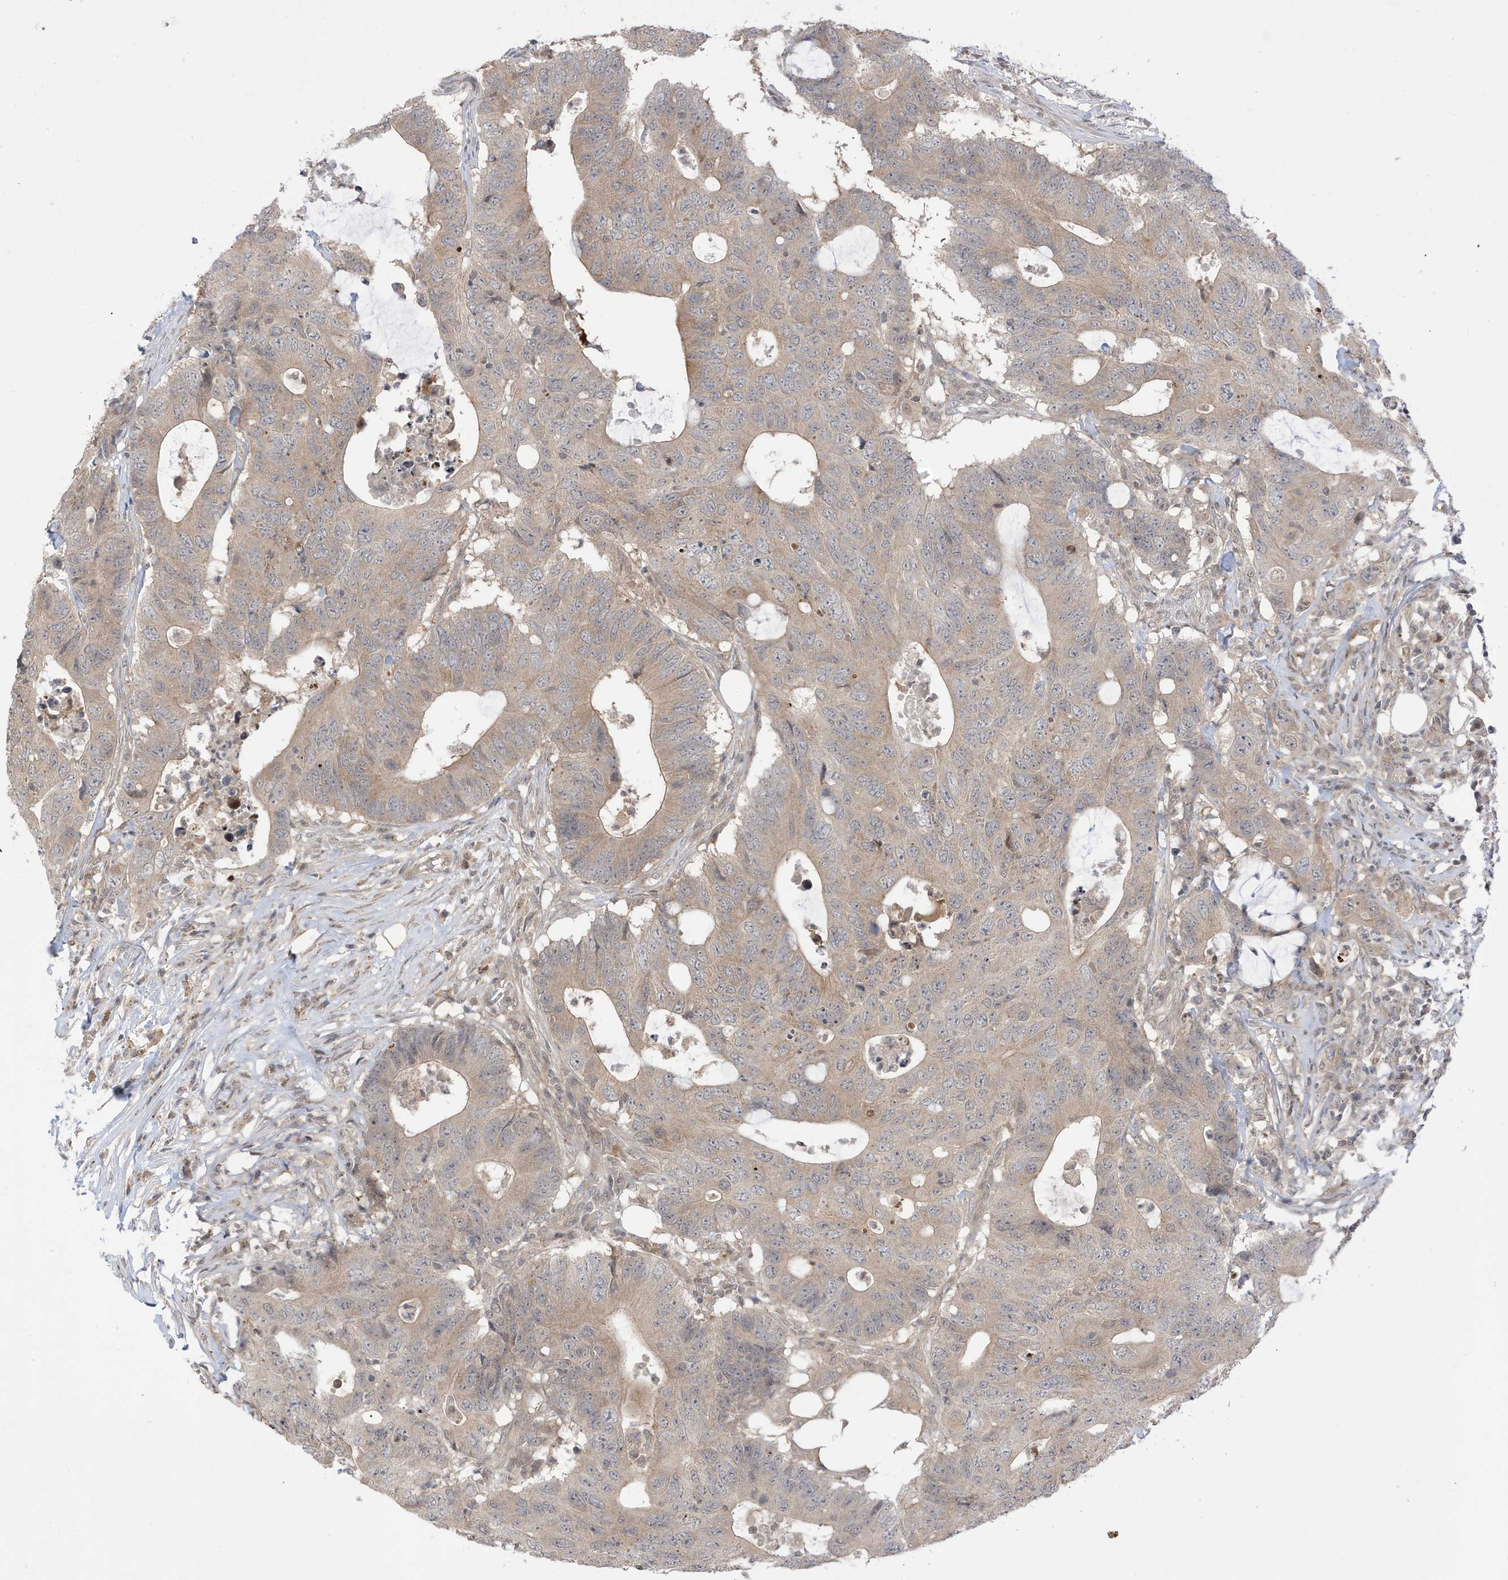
{"staining": {"intensity": "weak", "quantity": ">75%", "location": "cytoplasmic/membranous"}, "tissue": "colorectal cancer", "cell_type": "Tumor cells", "image_type": "cancer", "snomed": [{"axis": "morphology", "description": "Adenocarcinoma, NOS"}, {"axis": "topography", "description": "Colon"}], "caption": "Immunohistochemistry (IHC) image of human adenocarcinoma (colorectal) stained for a protein (brown), which displays low levels of weak cytoplasmic/membranous positivity in approximately >75% of tumor cells.", "gene": "TAB3", "patient": {"sex": "male", "age": 71}}